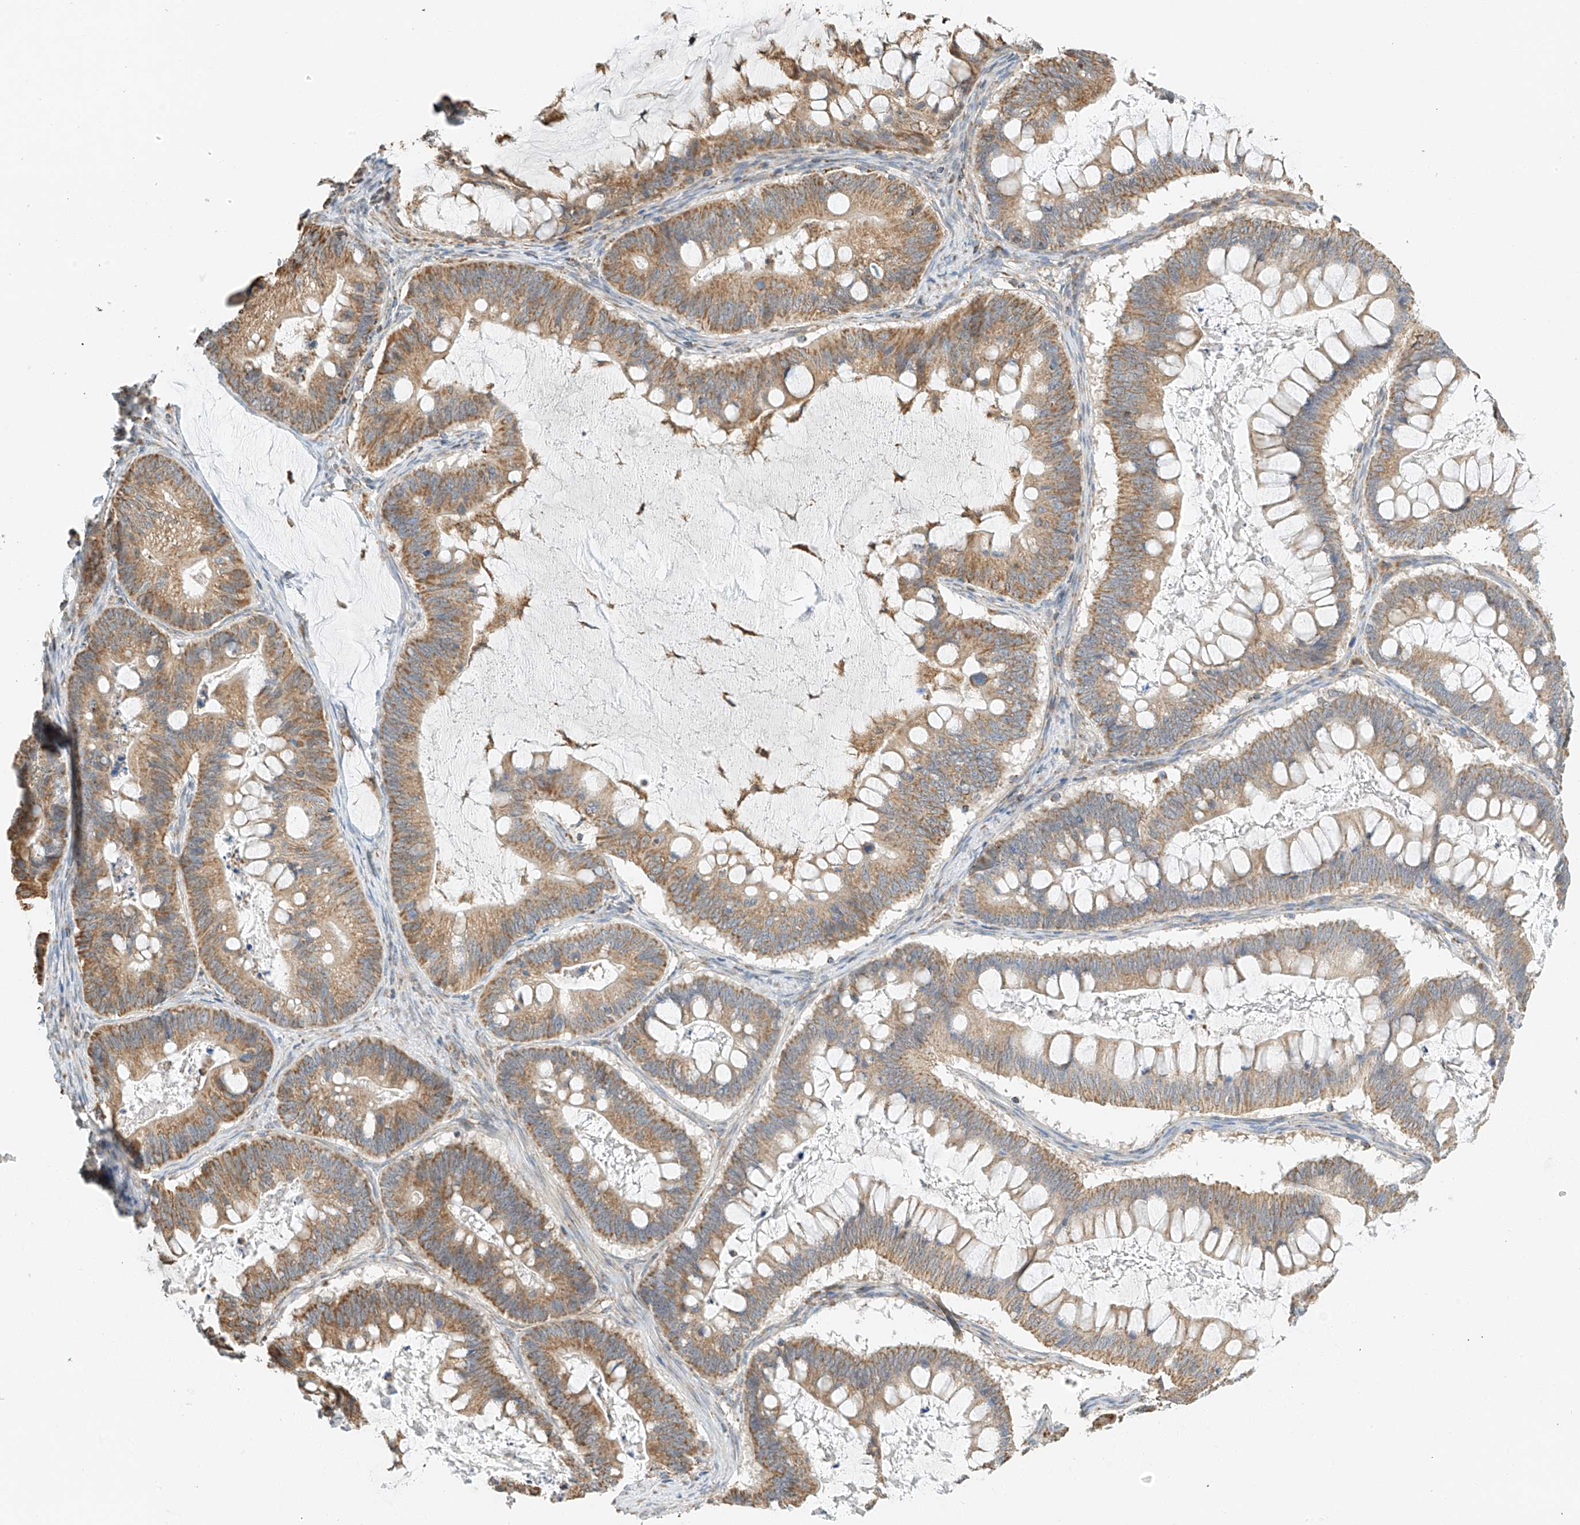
{"staining": {"intensity": "moderate", "quantity": ">75%", "location": "cytoplasmic/membranous"}, "tissue": "ovarian cancer", "cell_type": "Tumor cells", "image_type": "cancer", "snomed": [{"axis": "morphology", "description": "Cystadenocarcinoma, mucinous, NOS"}, {"axis": "topography", "description": "Ovary"}], "caption": "Protein expression analysis of ovarian mucinous cystadenocarcinoma exhibits moderate cytoplasmic/membranous expression in about >75% of tumor cells. (Stains: DAB (3,3'-diaminobenzidine) in brown, nuclei in blue, Microscopy: brightfield microscopy at high magnification).", "gene": "YIPF7", "patient": {"sex": "female", "age": 61}}